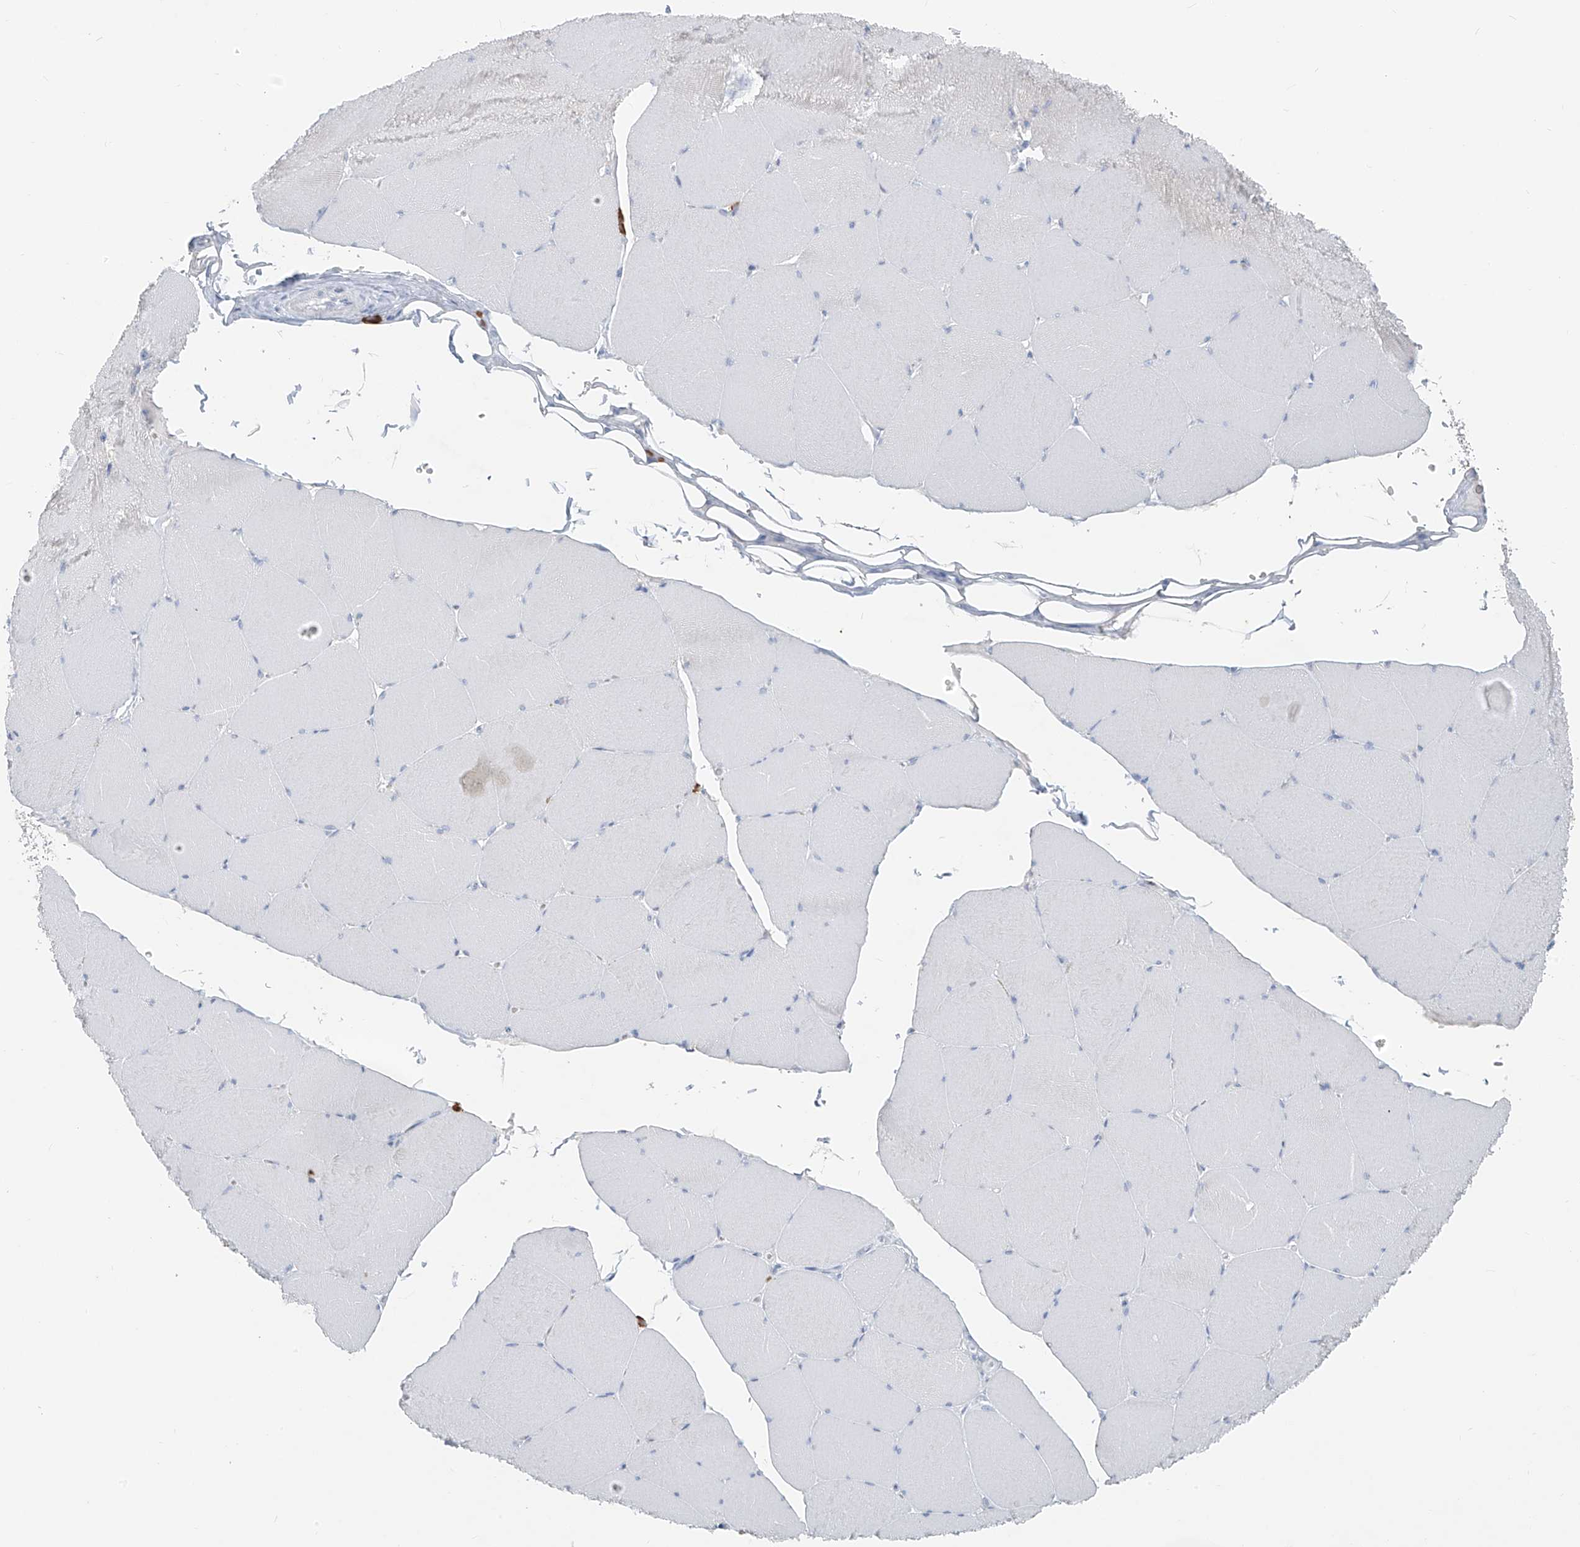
{"staining": {"intensity": "negative", "quantity": "none", "location": "none"}, "tissue": "skeletal muscle", "cell_type": "Myocytes", "image_type": "normal", "snomed": [{"axis": "morphology", "description": "Normal tissue, NOS"}, {"axis": "topography", "description": "Skeletal muscle"}, {"axis": "topography", "description": "Head-Neck"}], "caption": "Immunohistochemistry histopathology image of normal skeletal muscle: skeletal muscle stained with DAB (3,3'-diaminobenzidine) demonstrates no significant protein staining in myocytes. (DAB (3,3'-diaminobenzidine) immunohistochemistry visualized using brightfield microscopy, high magnification).", "gene": "CX3CR1", "patient": {"sex": "male", "age": 66}}